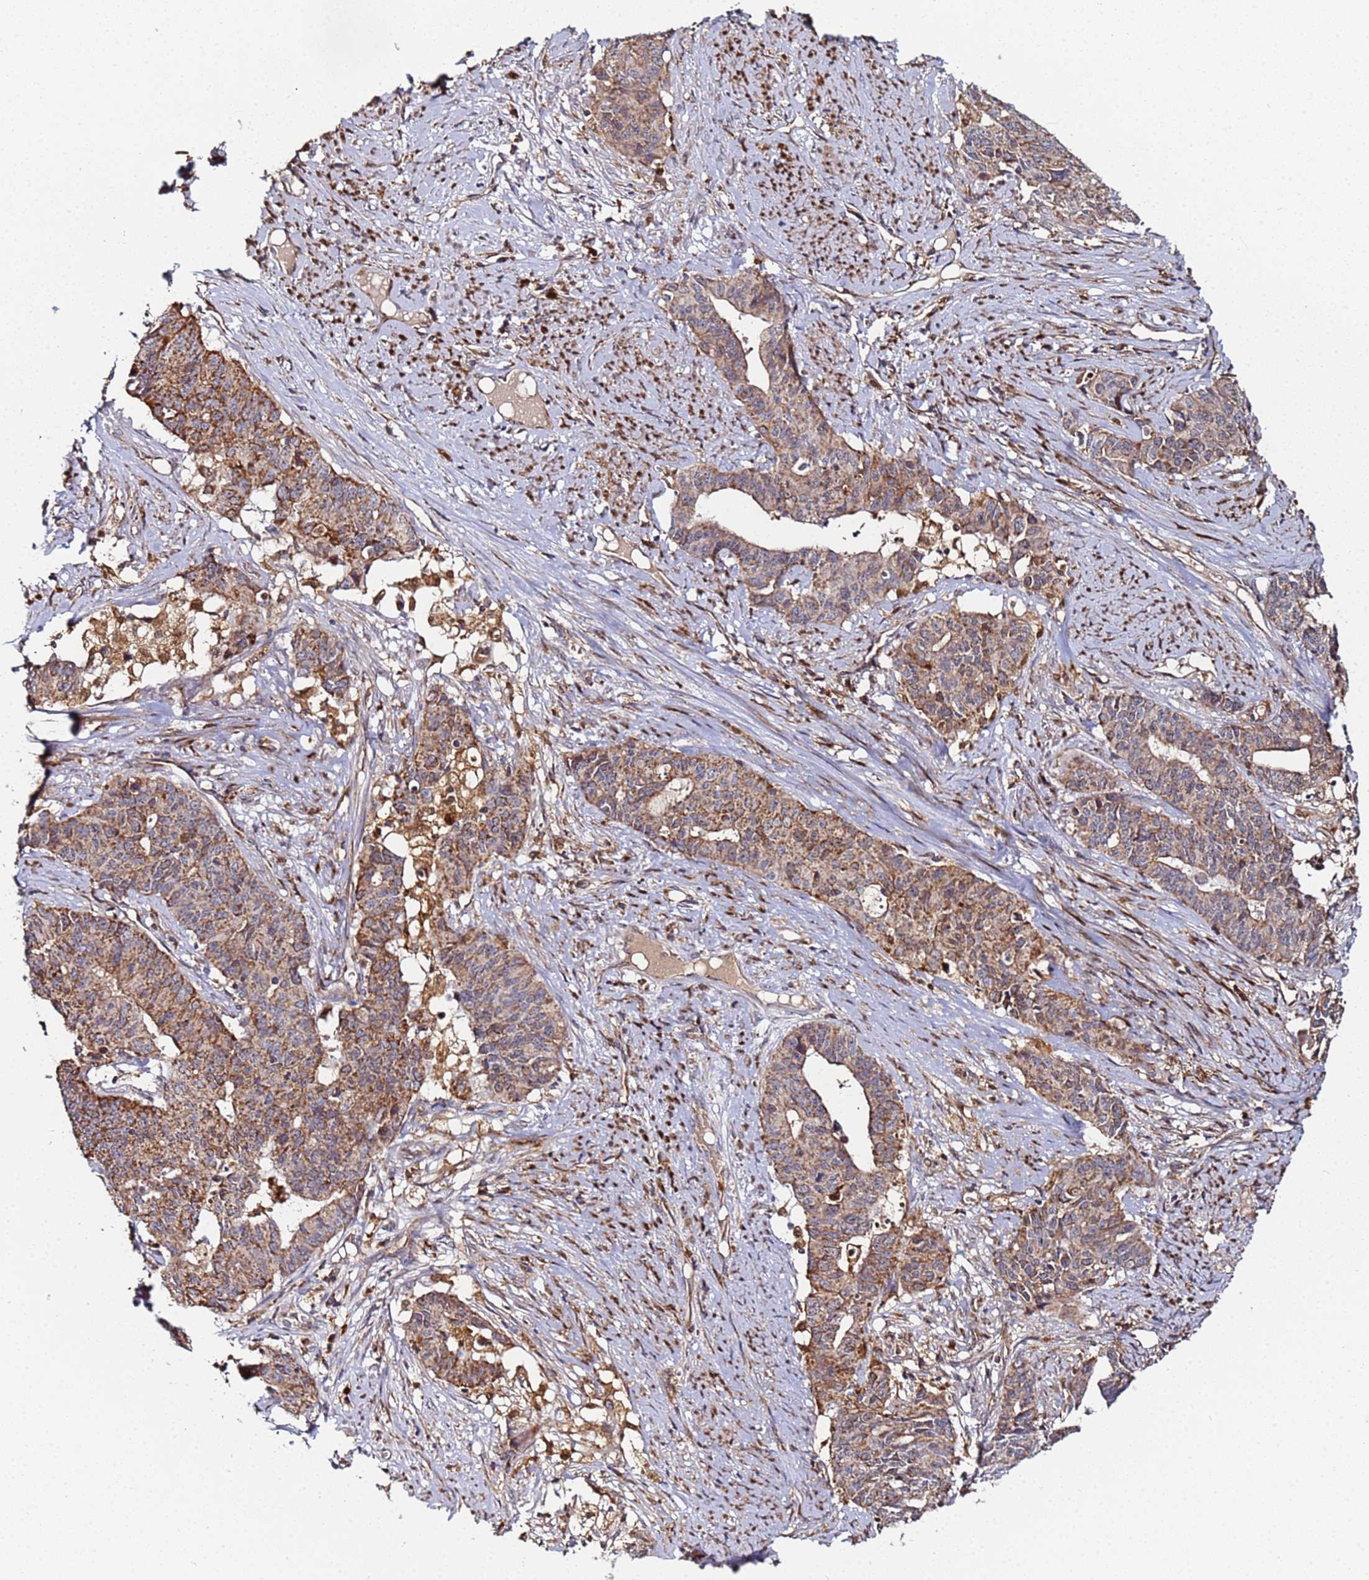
{"staining": {"intensity": "moderate", "quantity": ">75%", "location": "cytoplasmic/membranous"}, "tissue": "endometrial cancer", "cell_type": "Tumor cells", "image_type": "cancer", "snomed": [{"axis": "morphology", "description": "Adenocarcinoma, NOS"}, {"axis": "topography", "description": "Endometrium"}], "caption": "The micrograph exhibits a brown stain indicating the presence of a protein in the cytoplasmic/membranous of tumor cells in endometrial cancer.", "gene": "CCDC127", "patient": {"sex": "female", "age": 59}}